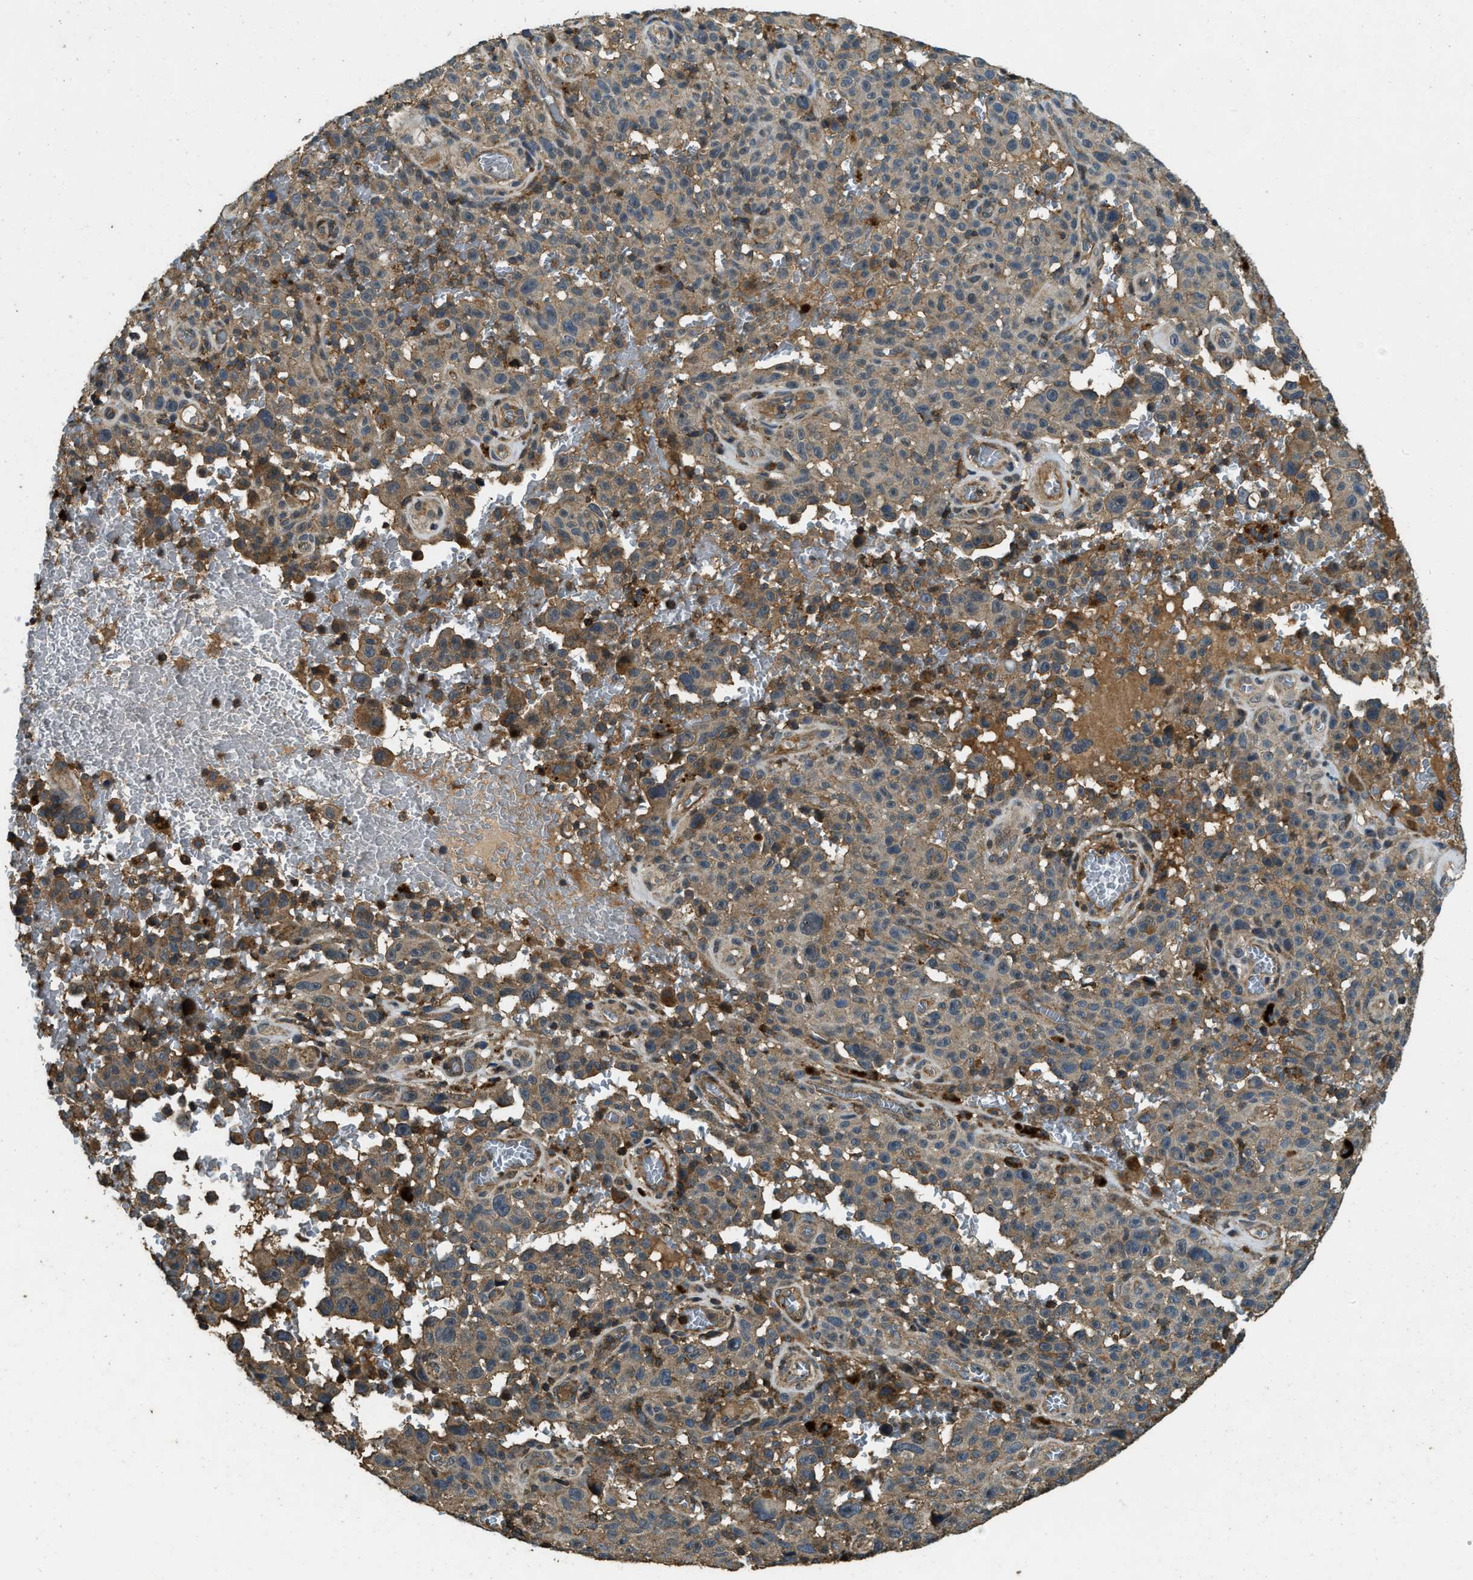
{"staining": {"intensity": "weak", "quantity": ">75%", "location": "cytoplasmic/membranous"}, "tissue": "melanoma", "cell_type": "Tumor cells", "image_type": "cancer", "snomed": [{"axis": "morphology", "description": "Malignant melanoma, NOS"}, {"axis": "topography", "description": "Skin"}], "caption": "Human malignant melanoma stained with a protein marker displays weak staining in tumor cells.", "gene": "ATP8B1", "patient": {"sex": "female", "age": 82}}